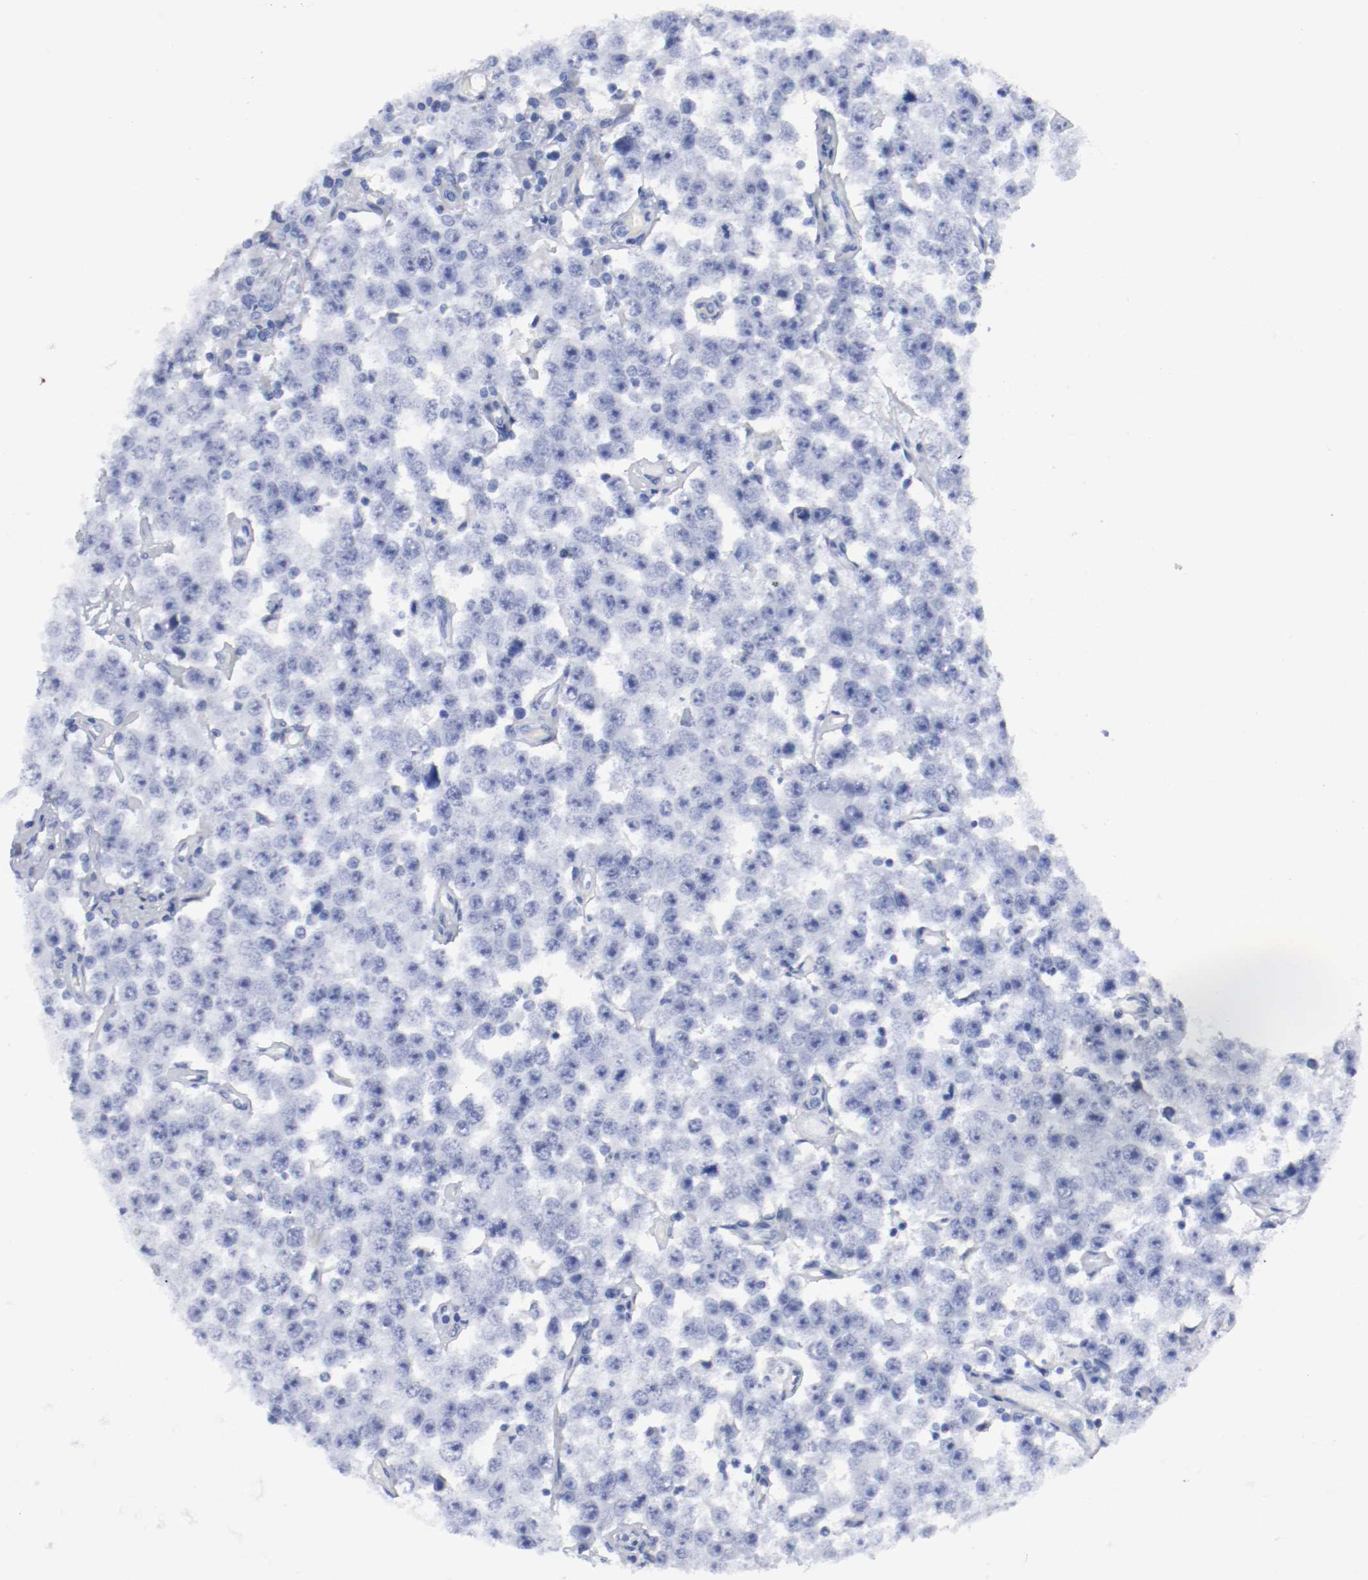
{"staining": {"intensity": "negative", "quantity": "none", "location": "none"}, "tissue": "testis cancer", "cell_type": "Tumor cells", "image_type": "cancer", "snomed": [{"axis": "morphology", "description": "Seminoma, NOS"}, {"axis": "topography", "description": "Testis"}], "caption": "Immunohistochemistry (IHC) micrograph of neoplastic tissue: seminoma (testis) stained with DAB (3,3'-diaminobenzidine) reveals no significant protein staining in tumor cells. The staining was performed using DAB (3,3'-diaminobenzidine) to visualize the protein expression in brown, while the nuclei were stained in blue with hematoxylin (Magnification: 20x).", "gene": "TSPAN6", "patient": {"sex": "male", "age": 52}}